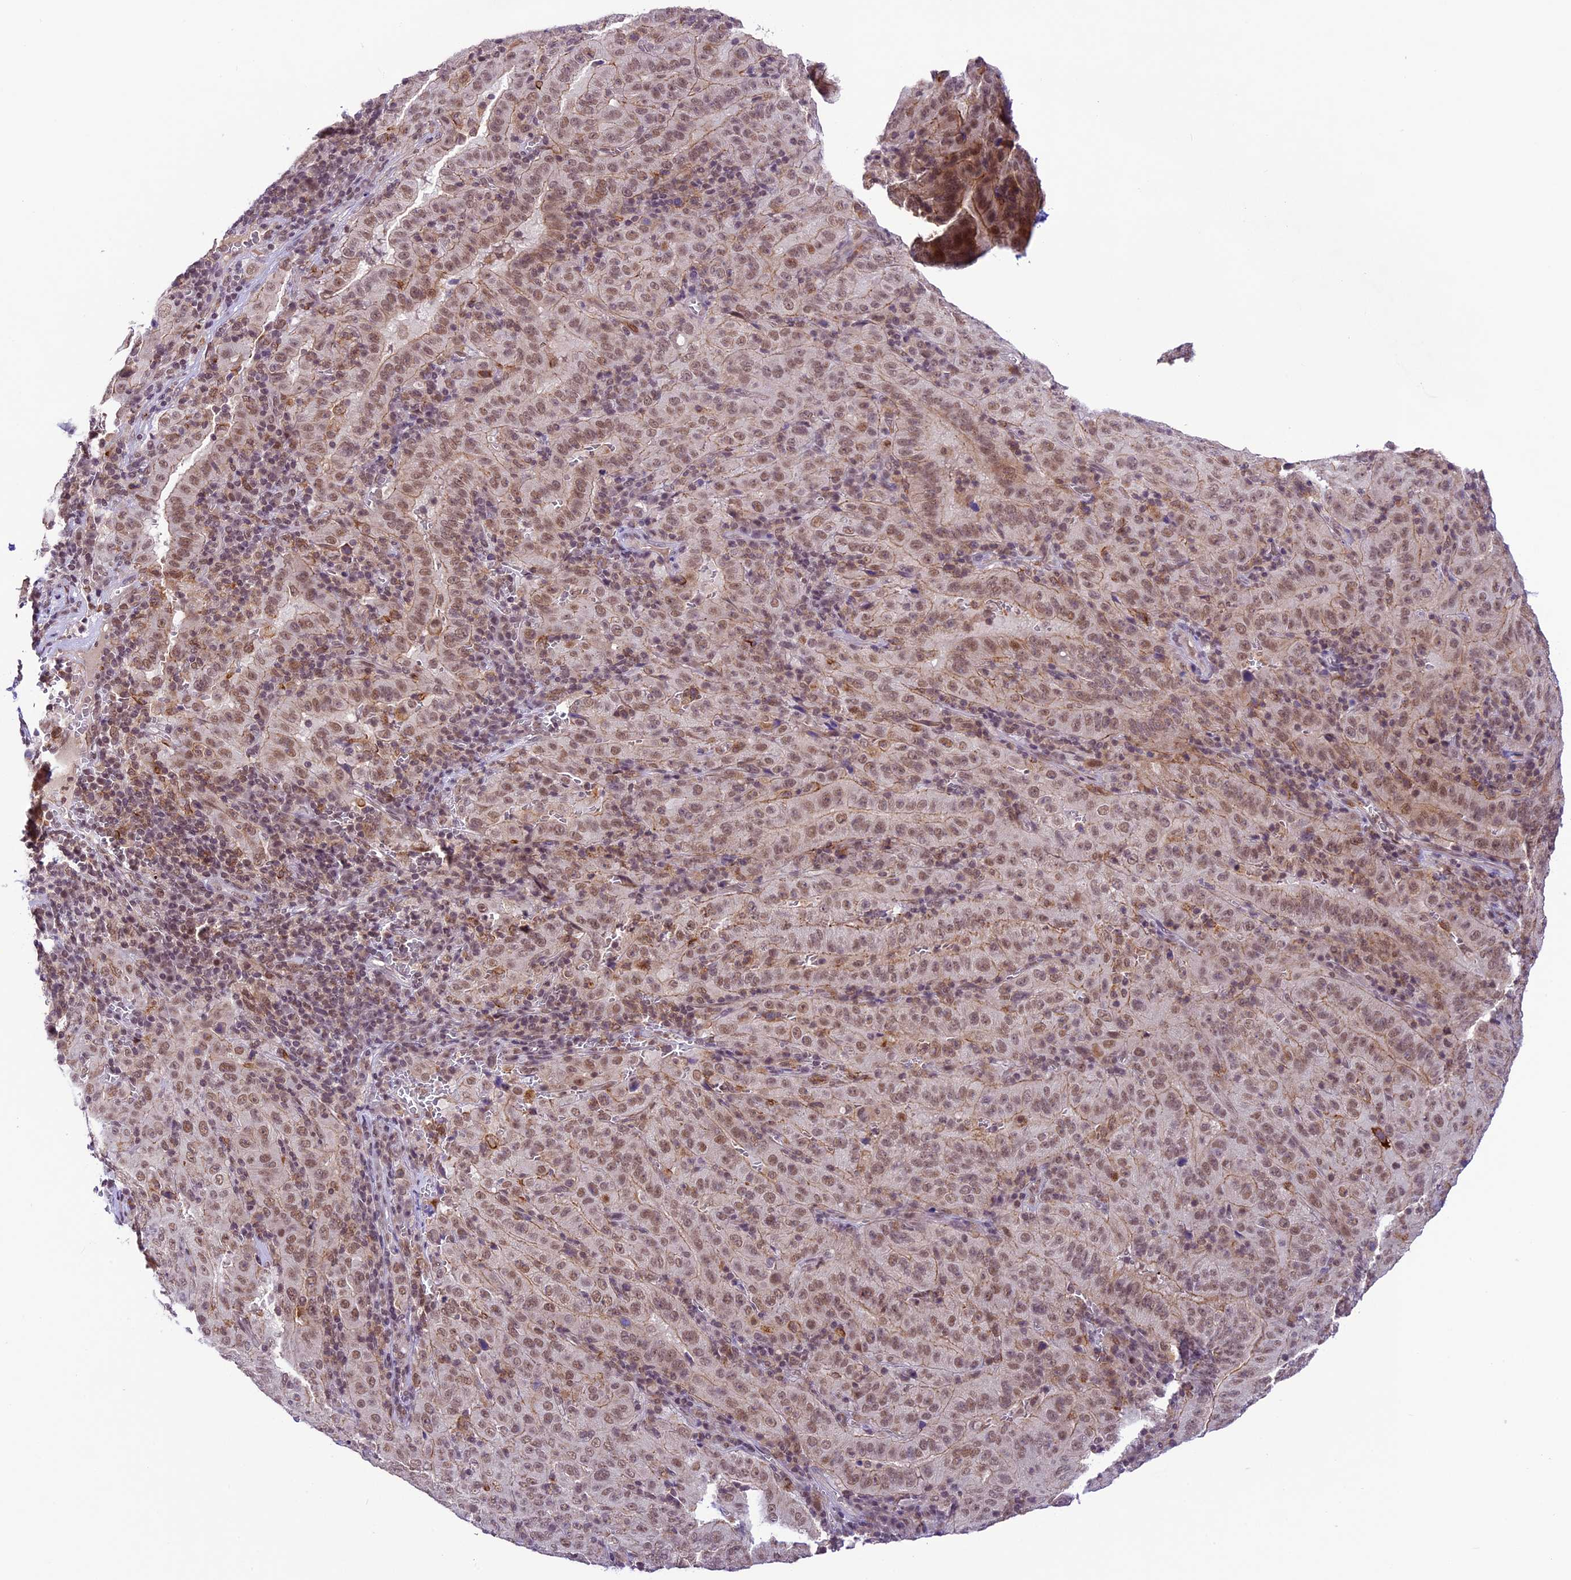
{"staining": {"intensity": "moderate", "quantity": ">75%", "location": "nuclear"}, "tissue": "pancreatic cancer", "cell_type": "Tumor cells", "image_type": "cancer", "snomed": [{"axis": "morphology", "description": "Adenocarcinoma, NOS"}, {"axis": "topography", "description": "Pancreas"}], "caption": "Protein expression analysis of pancreatic cancer (adenocarcinoma) displays moderate nuclear positivity in approximately >75% of tumor cells. The protein of interest is shown in brown color, while the nuclei are stained blue.", "gene": "SHKBP1", "patient": {"sex": "male", "age": 63}}